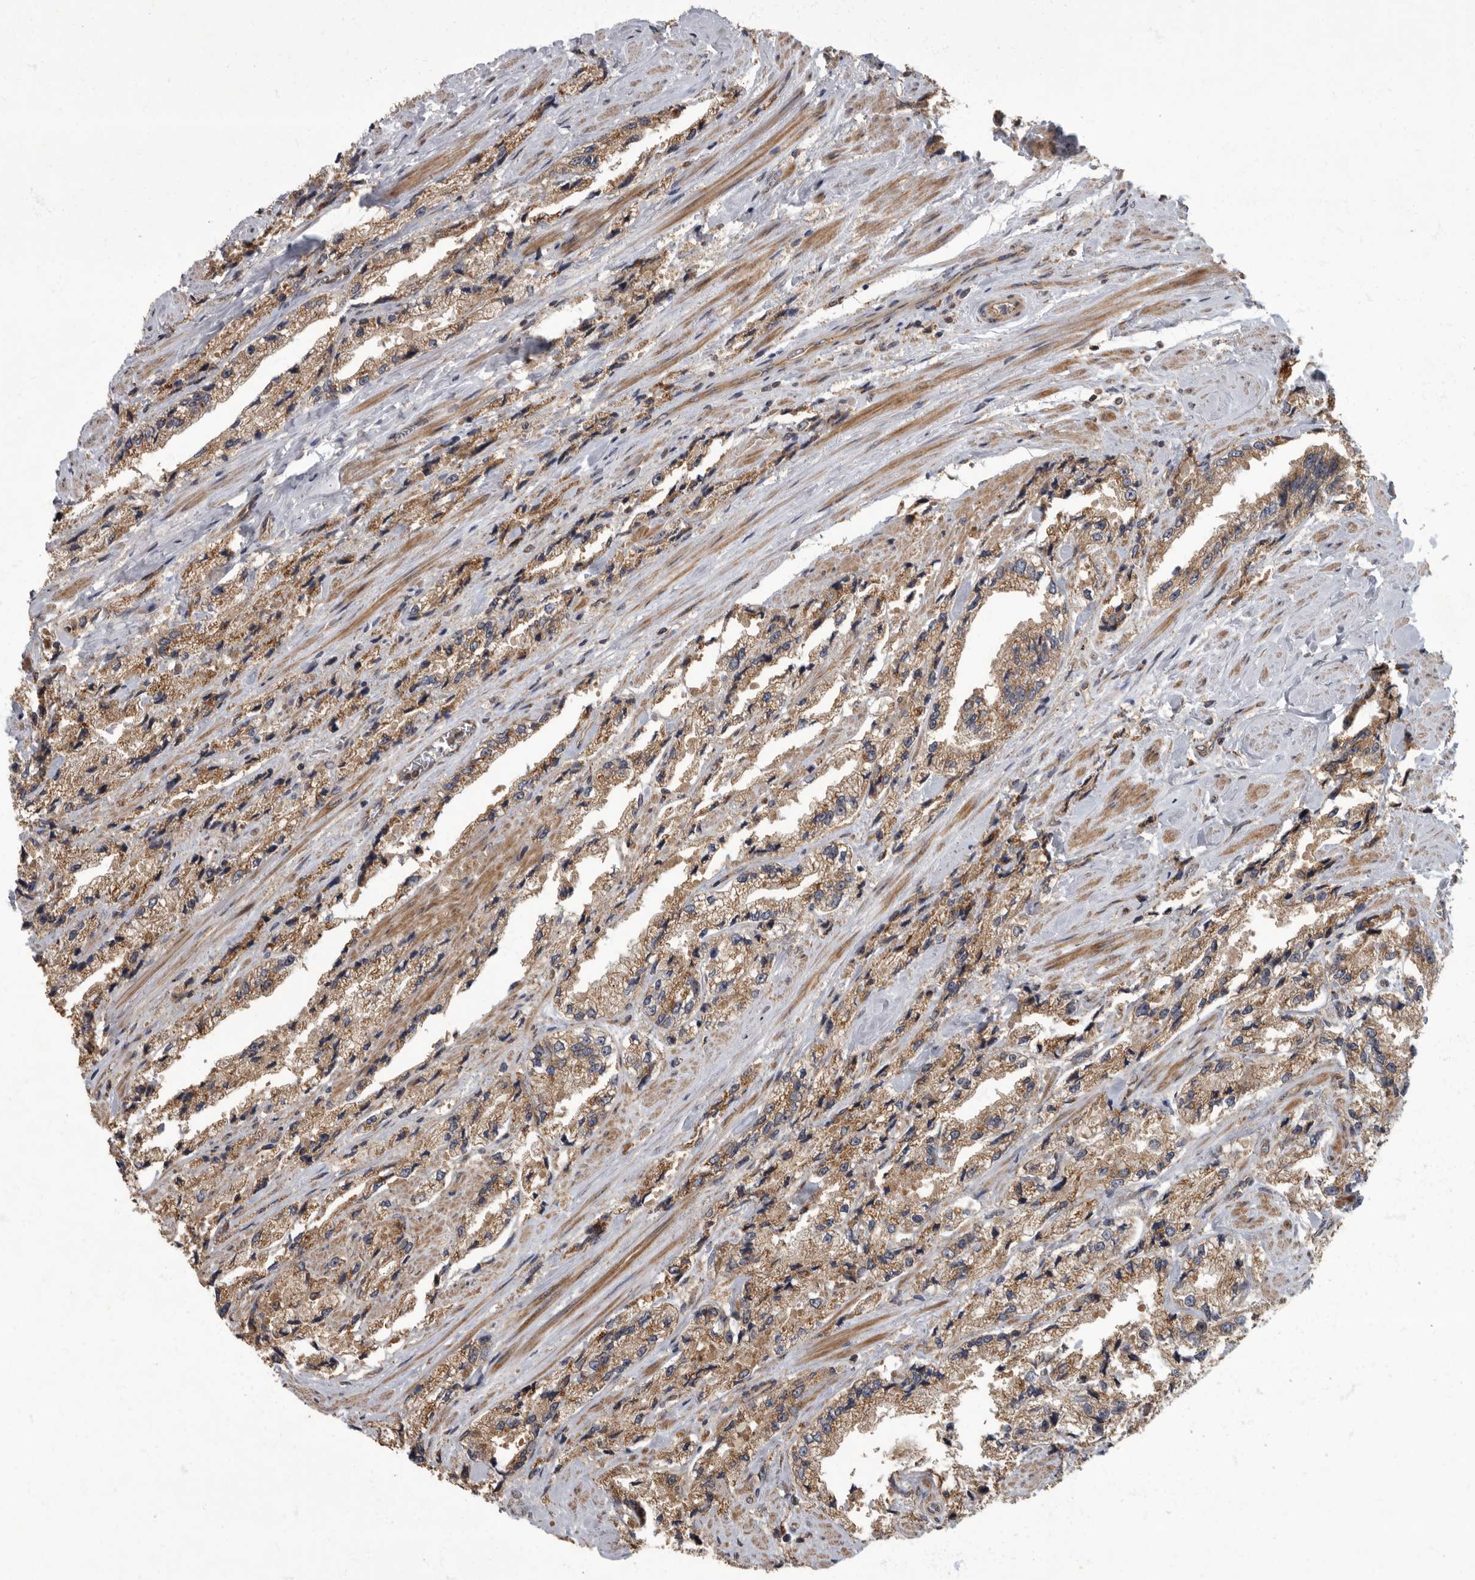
{"staining": {"intensity": "moderate", "quantity": ">75%", "location": "cytoplasmic/membranous"}, "tissue": "prostate cancer", "cell_type": "Tumor cells", "image_type": "cancer", "snomed": [{"axis": "morphology", "description": "Adenocarcinoma, High grade"}, {"axis": "topography", "description": "Prostate"}], "caption": "Protein analysis of prostate cancer tissue shows moderate cytoplasmic/membranous staining in approximately >75% of tumor cells.", "gene": "IQCK", "patient": {"sex": "male", "age": 58}}